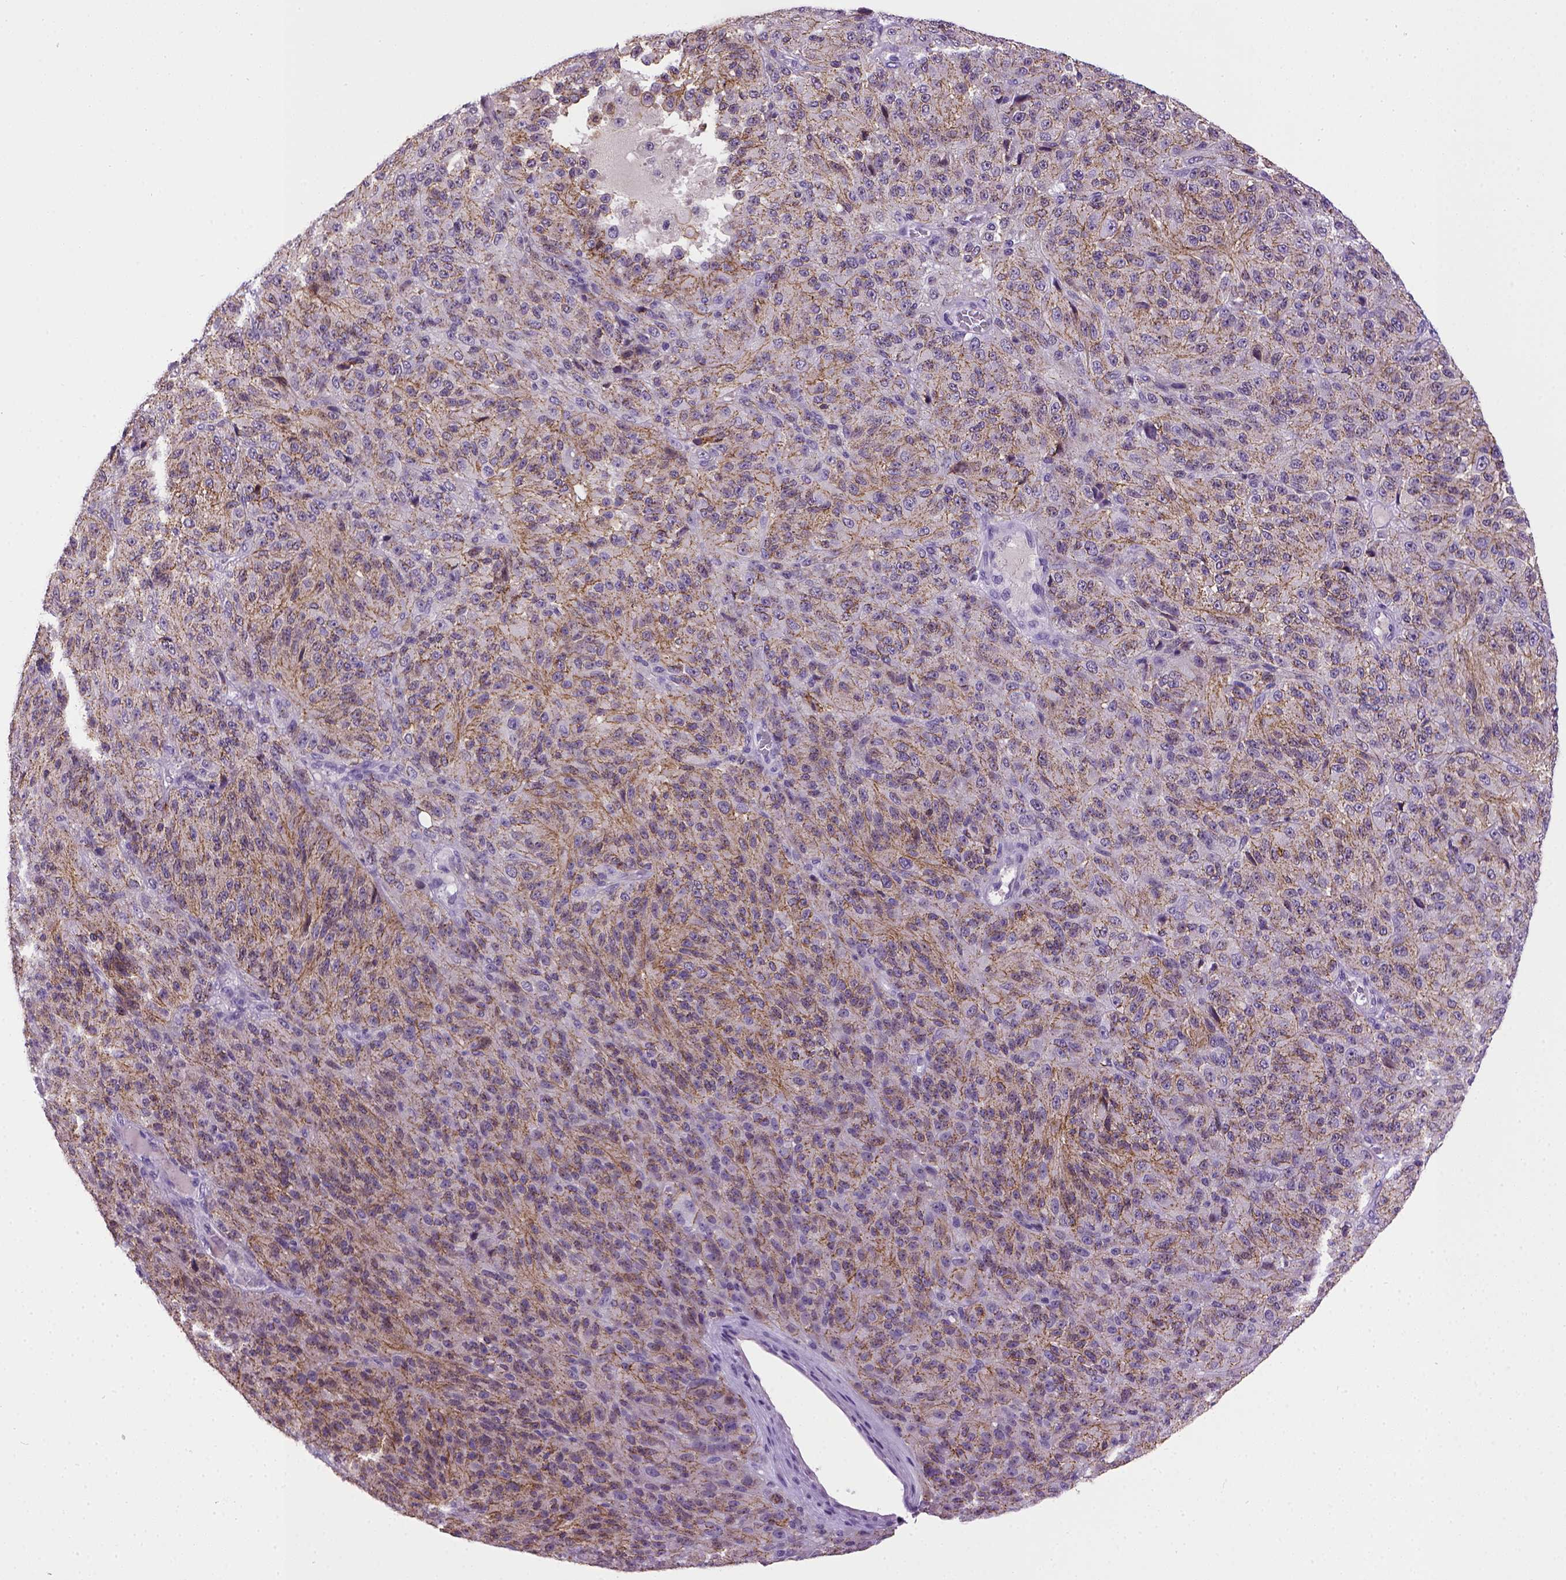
{"staining": {"intensity": "moderate", "quantity": "25%-75%", "location": "cytoplasmic/membranous"}, "tissue": "melanoma", "cell_type": "Tumor cells", "image_type": "cancer", "snomed": [{"axis": "morphology", "description": "Malignant melanoma, Metastatic site"}, {"axis": "topography", "description": "Brain"}], "caption": "Immunohistochemical staining of human melanoma demonstrates moderate cytoplasmic/membranous protein staining in approximately 25%-75% of tumor cells.", "gene": "CDH1", "patient": {"sex": "female", "age": 56}}